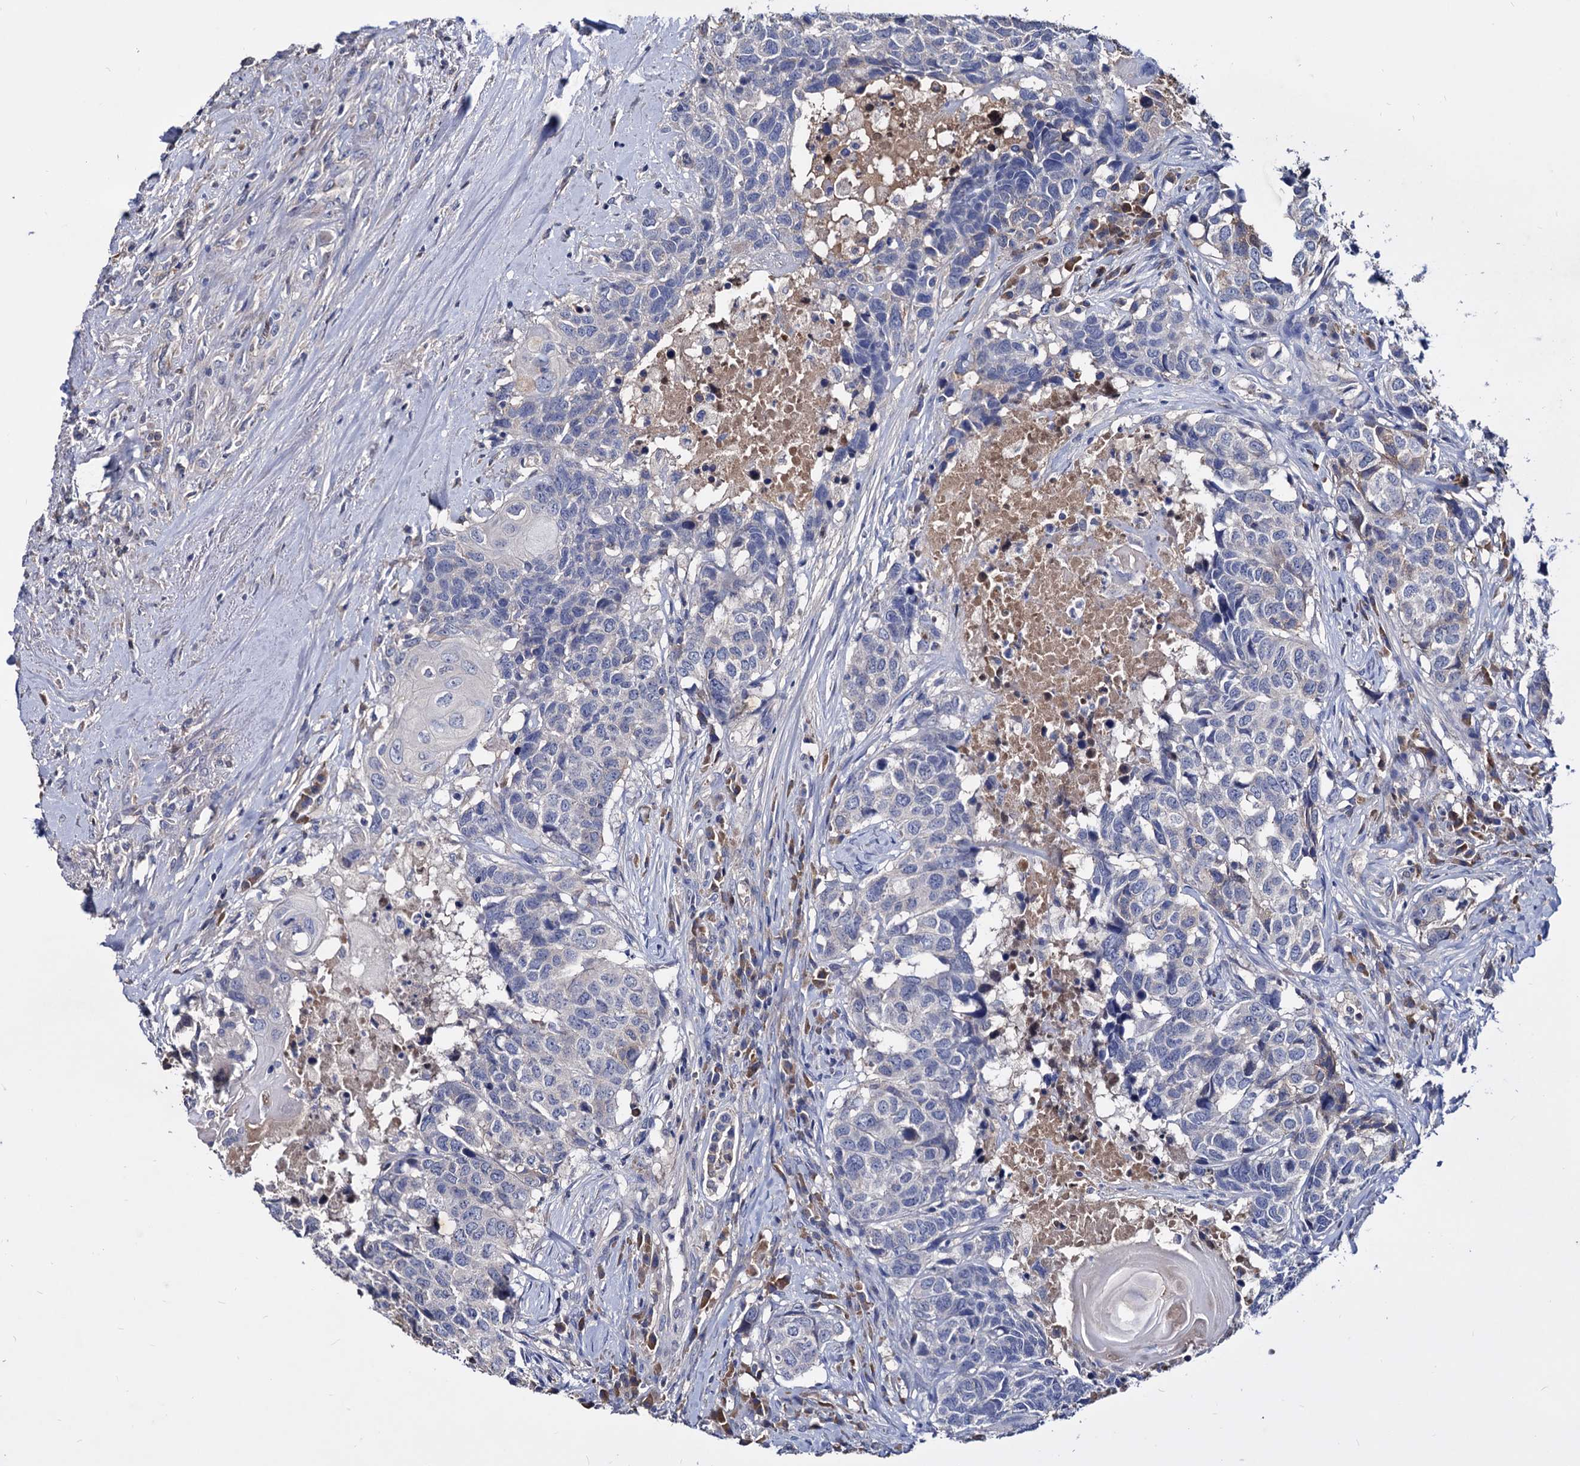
{"staining": {"intensity": "negative", "quantity": "none", "location": "none"}, "tissue": "head and neck cancer", "cell_type": "Tumor cells", "image_type": "cancer", "snomed": [{"axis": "morphology", "description": "Squamous cell carcinoma, NOS"}, {"axis": "topography", "description": "Head-Neck"}], "caption": "Head and neck cancer was stained to show a protein in brown. There is no significant expression in tumor cells. (Brightfield microscopy of DAB (3,3'-diaminobenzidine) immunohistochemistry at high magnification).", "gene": "NPAS4", "patient": {"sex": "male", "age": 66}}